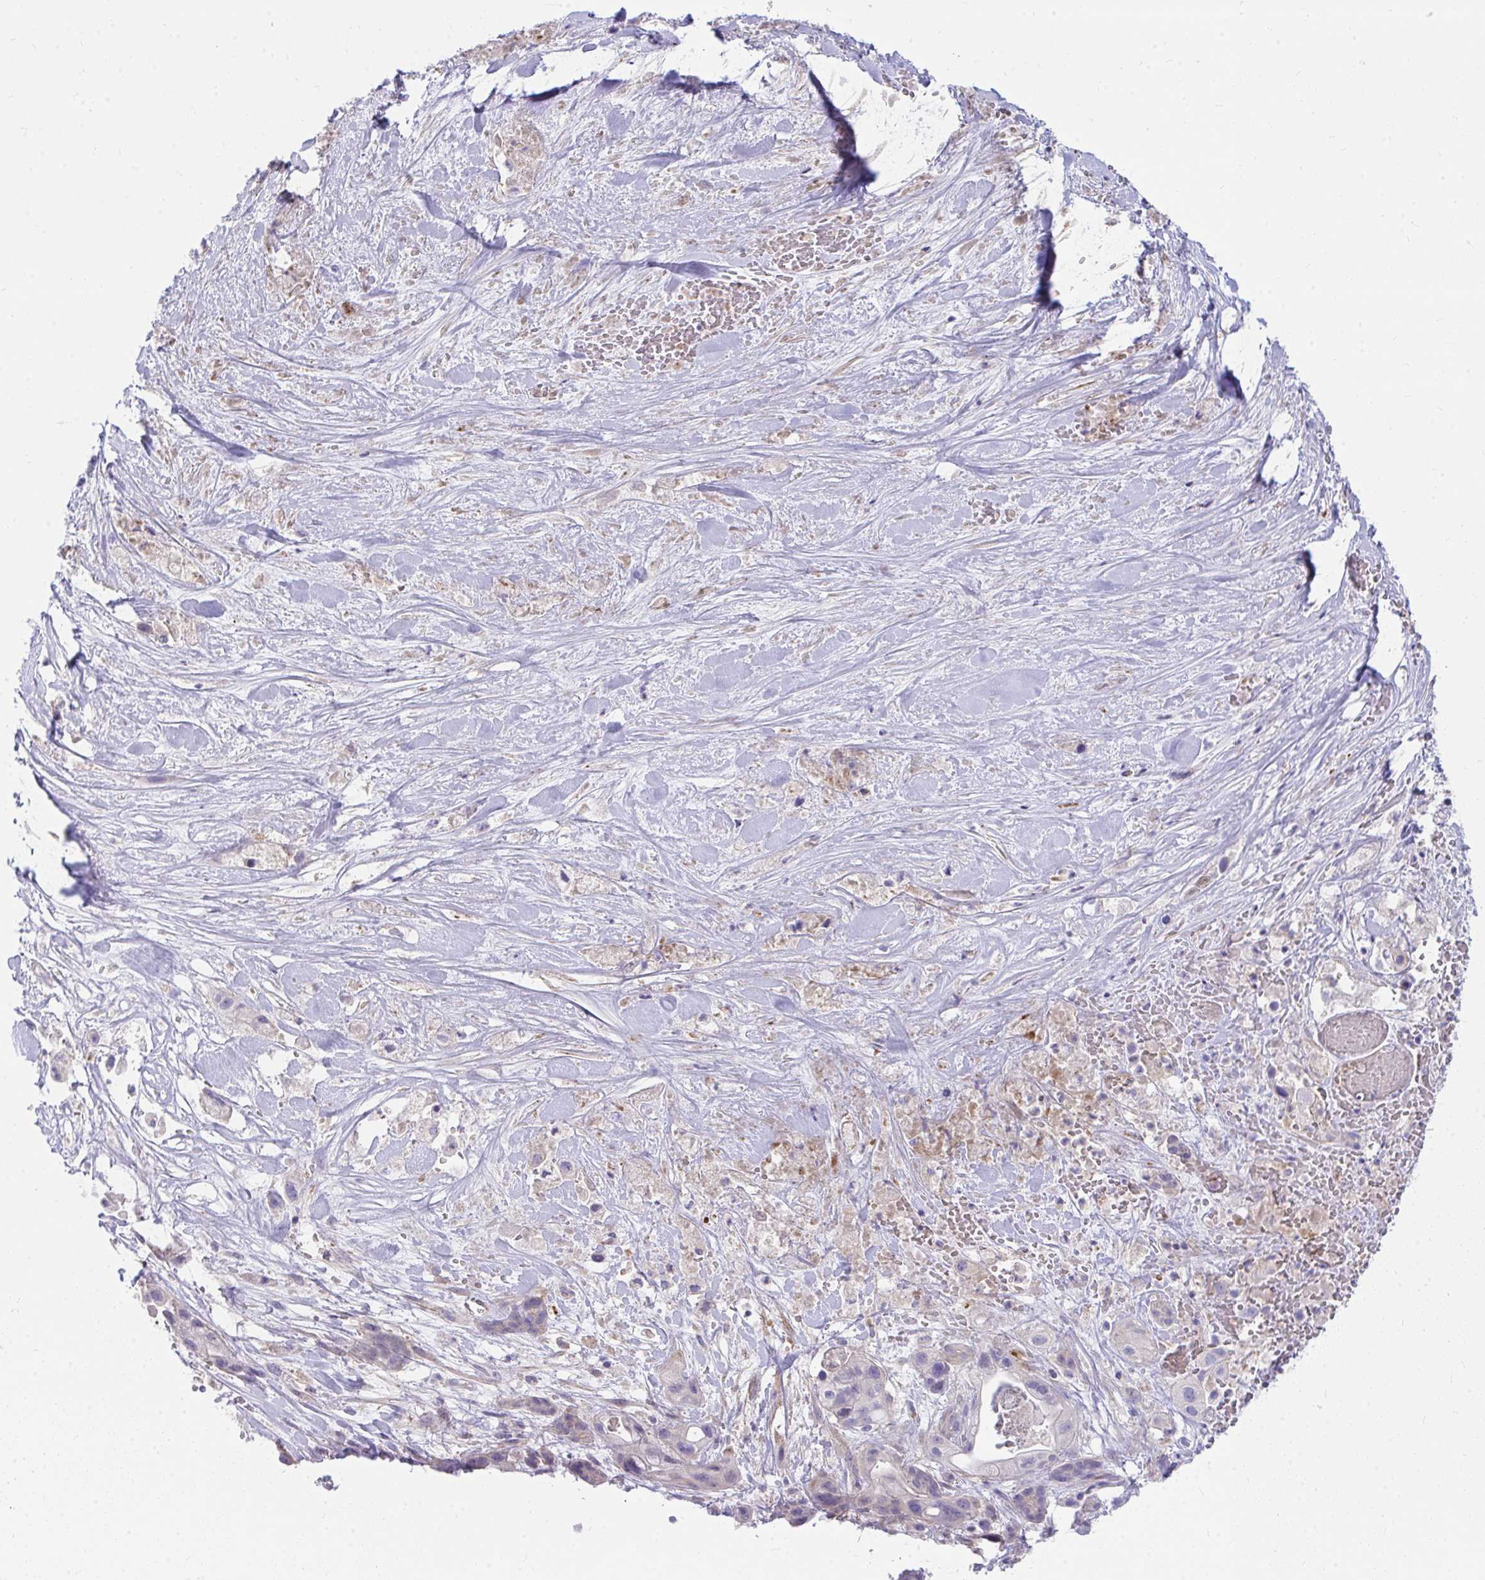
{"staining": {"intensity": "negative", "quantity": "none", "location": "none"}, "tissue": "pancreatic cancer", "cell_type": "Tumor cells", "image_type": "cancer", "snomed": [{"axis": "morphology", "description": "Adenocarcinoma, NOS"}, {"axis": "topography", "description": "Pancreas"}], "caption": "This is a micrograph of immunohistochemistry (IHC) staining of adenocarcinoma (pancreatic), which shows no positivity in tumor cells.", "gene": "LRRC36", "patient": {"sex": "male", "age": 44}}